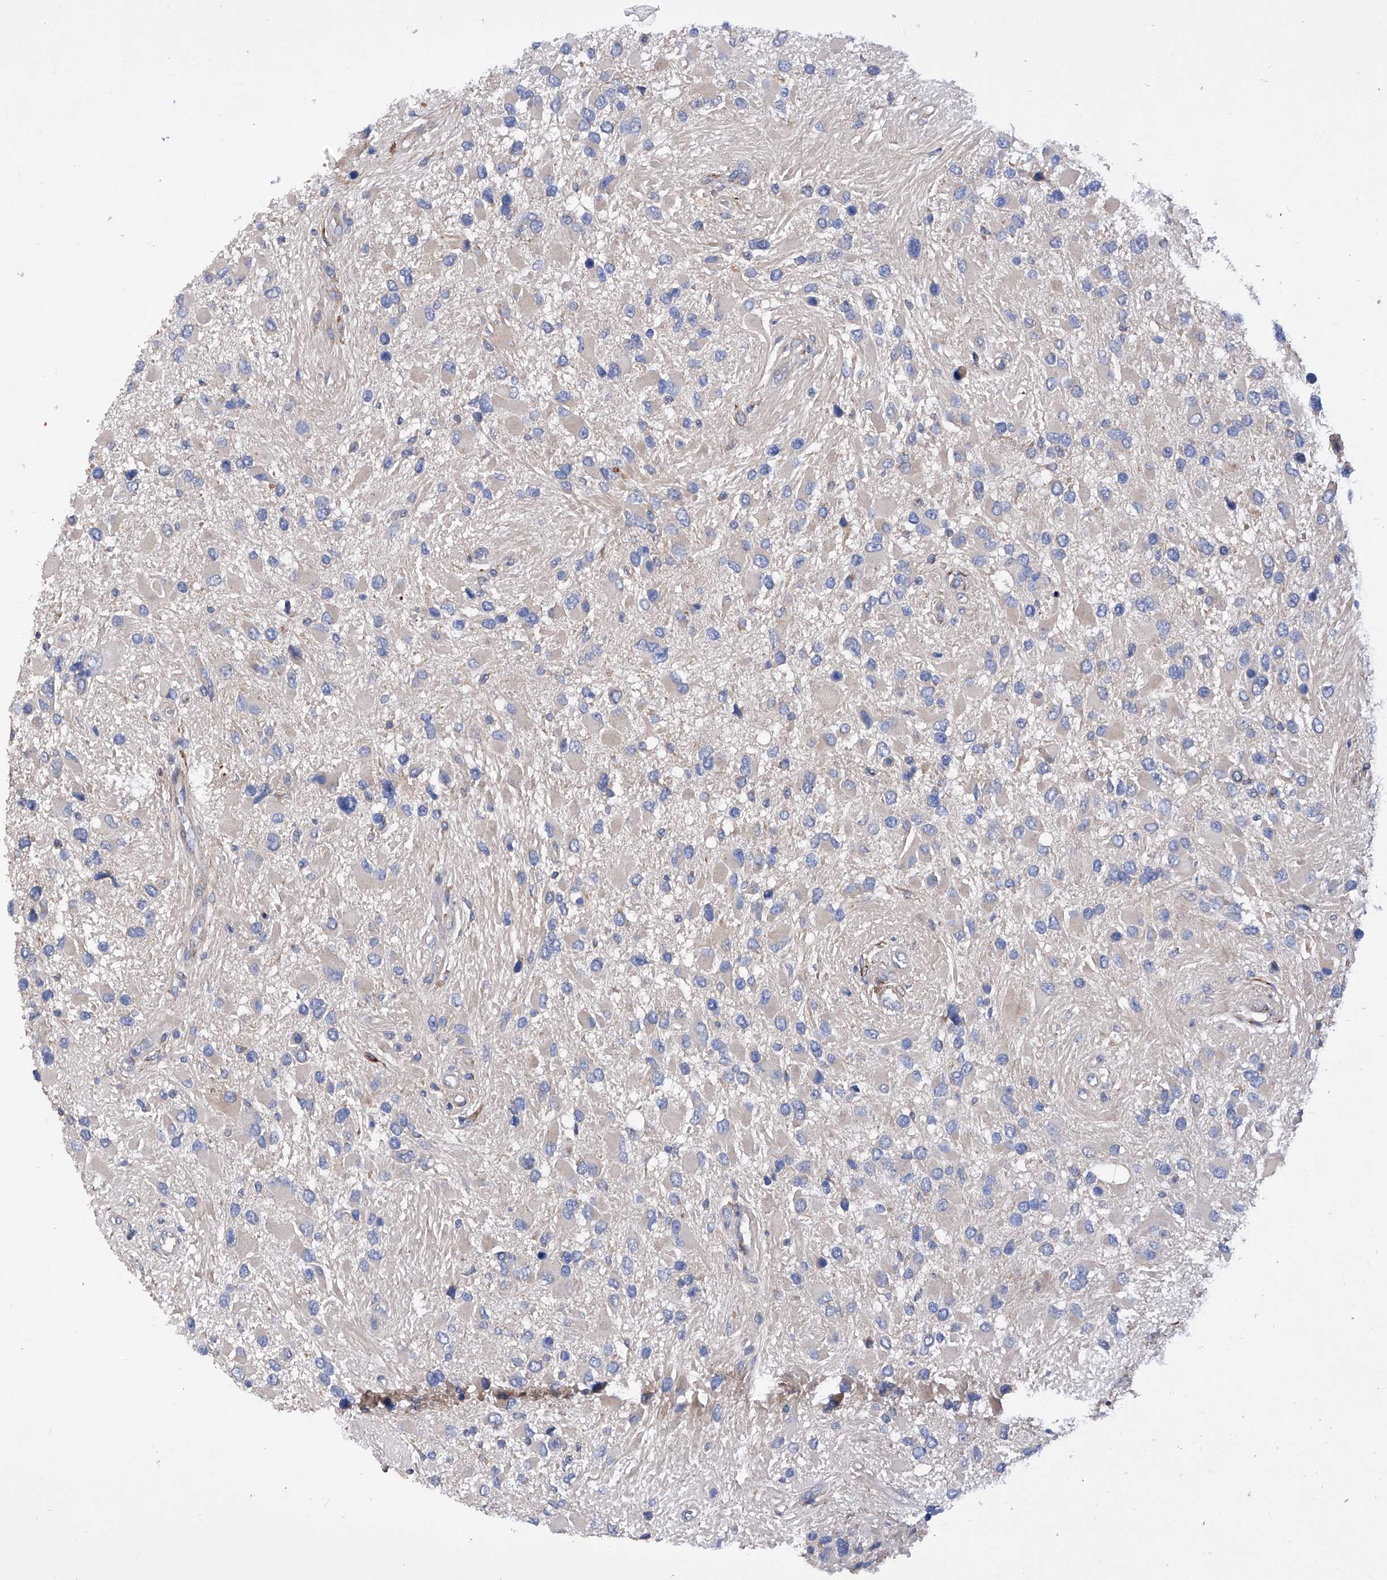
{"staining": {"intensity": "negative", "quantity": "none", "location": "none"}, "tissue": "glioma", "cell_type": "Tumor cells", "image_type": "cancer", "snomed": [{"axis": "morphology", "description": "Glioma, malignant, High grade"}, {"axis": "topography", "description": "Brain"}], "caption": "DAB immunohistochemical staining of human malignant glioma (high-grade) shows no significant positivity in tumor cells.", "gene": "INPP5B", "patient": {"sex": "male", "age": 53}}